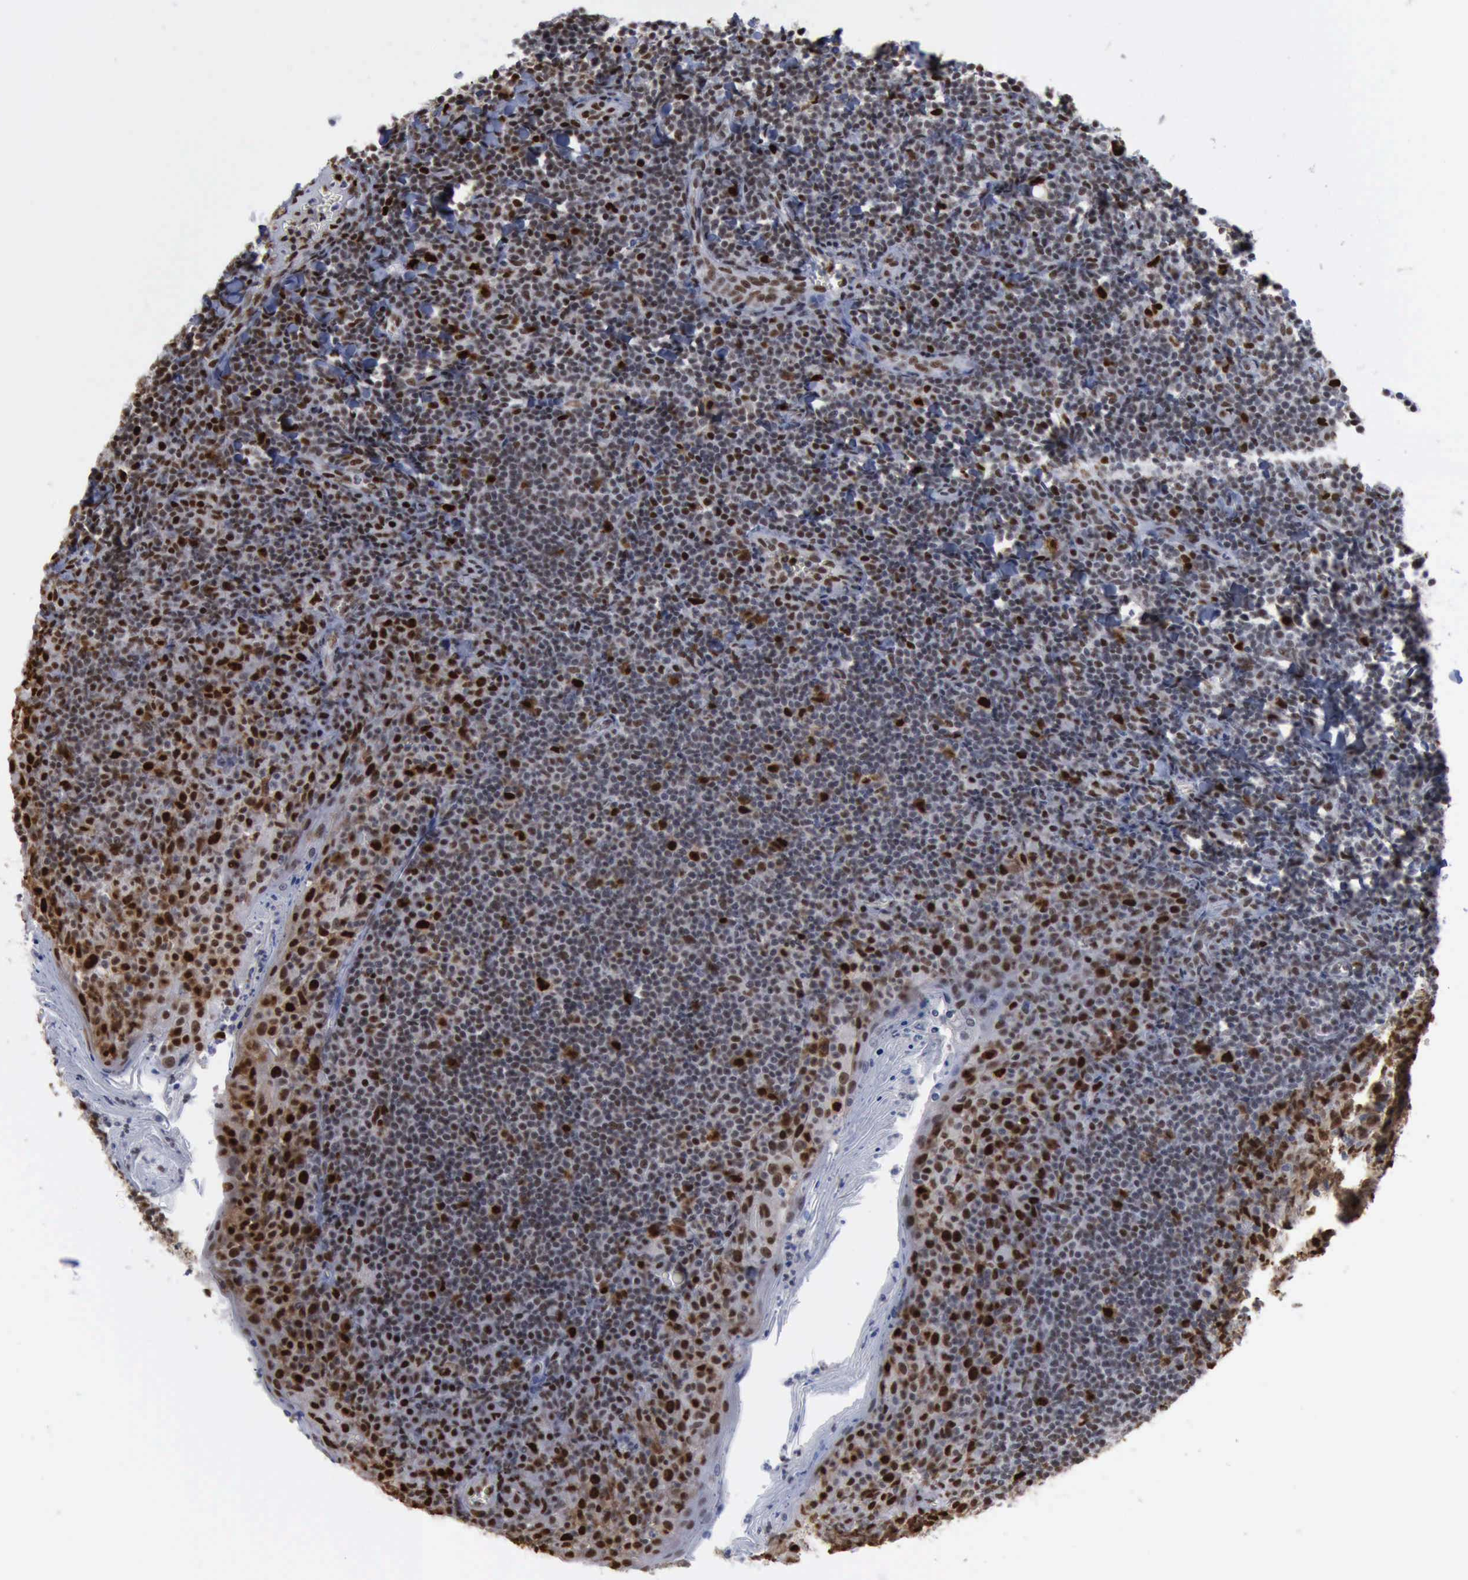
{"staining": {"intensity": "moderate", "quantity": "25%-75%", "location": "nuclear"}, "tissue": "tonsil", "cell_type": "Germinal center cells", "image_type": "normal", "snomed": [{"axis": "morphology", "description": "Normal tissue, NOS"}, {"axis": "topography", "description": "Tonsil"}], "caption": "Germinal center cells demonstrate moderate nuclear staining in about 25%-75% of cells in benign tonsil.", "gene": "PCNA", "patient": {"sex": "male", "age": 31}}